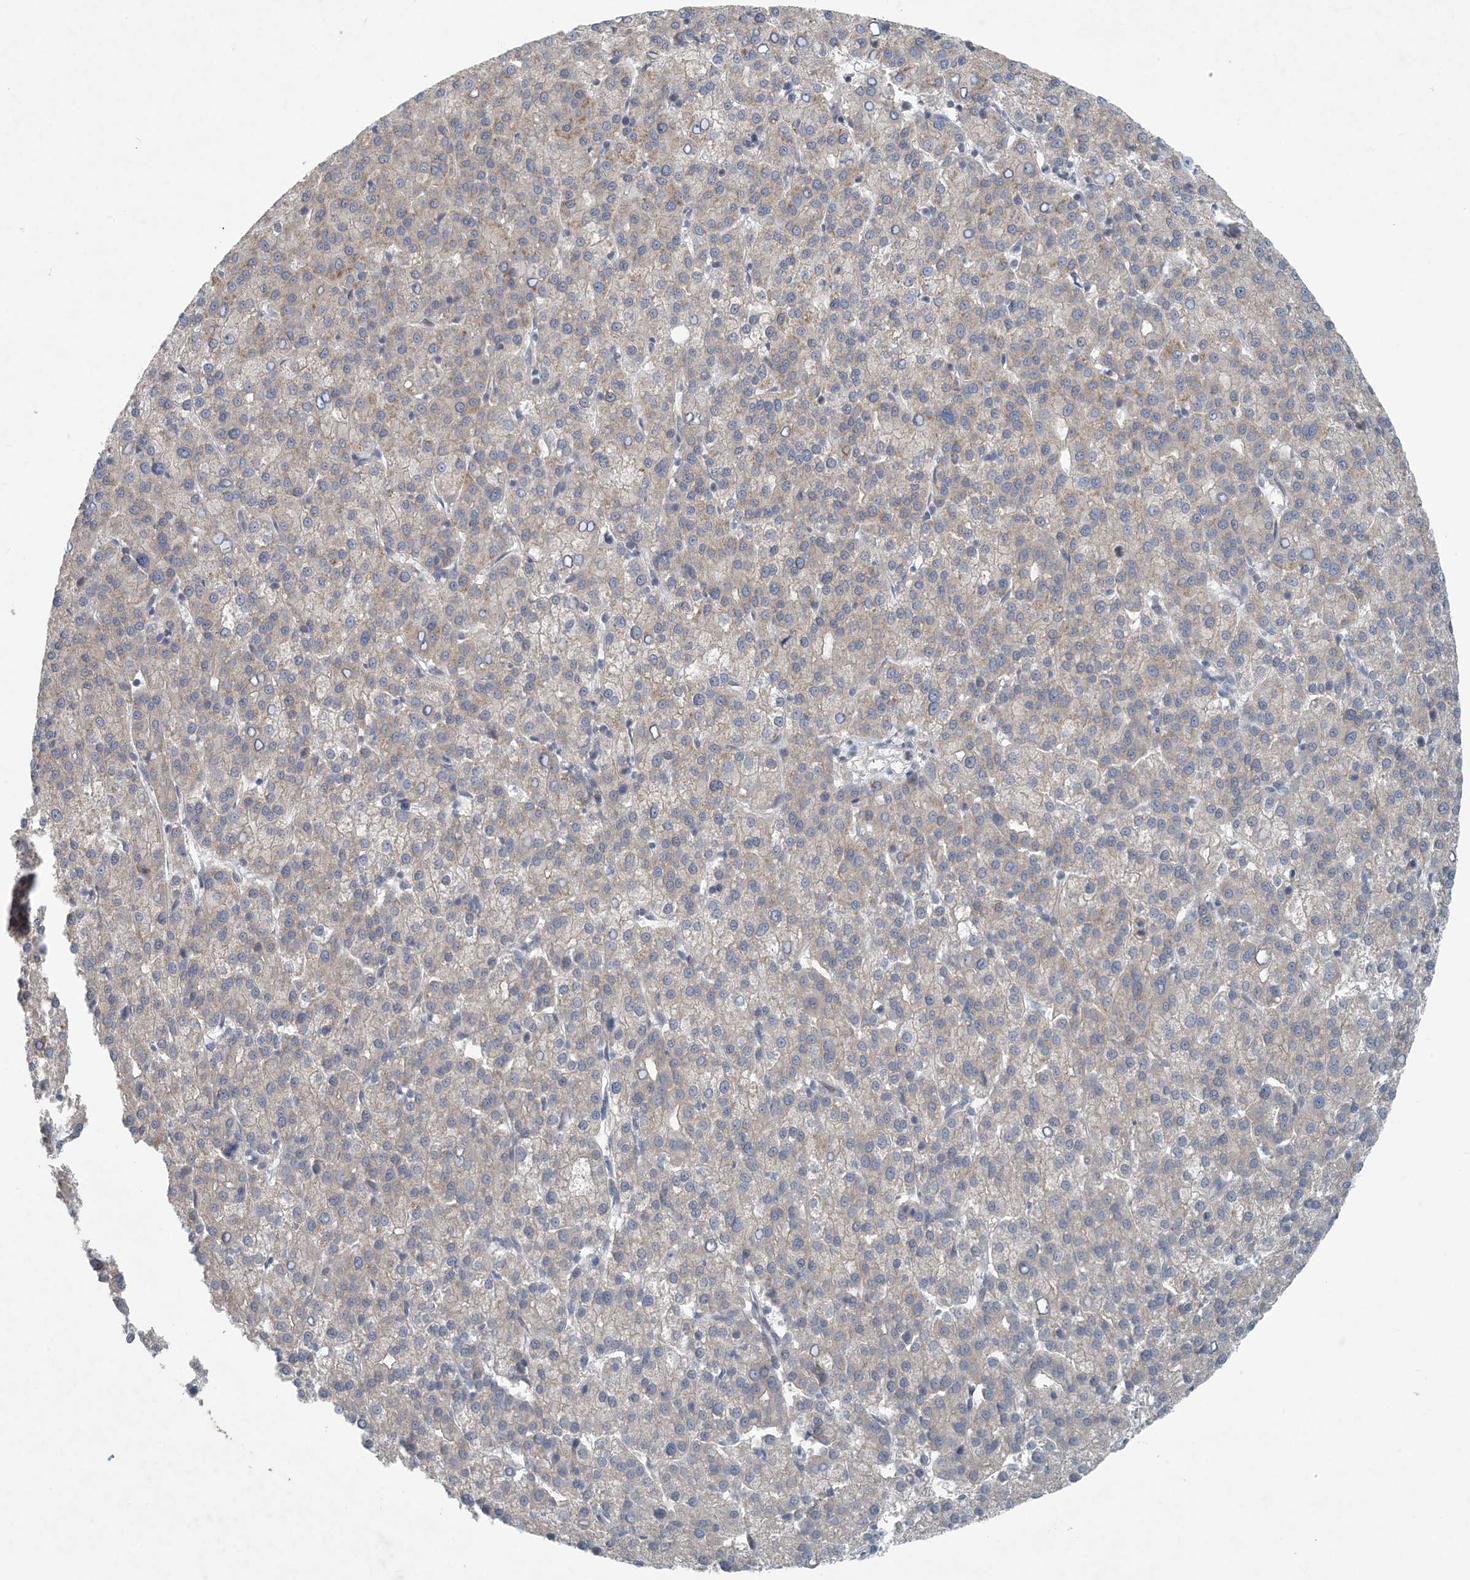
{"staining": {"intensity": "weak", "quantity": "<25%", "location": "cytoplasmic/membranous"}, "tissue": "liver cancer", "cell_type": "Tumor cells", "image_type": "cancer", "snomed": [{"axis": "morphology", "description": "Carcinoma, Hepatocellular, NOS"}, {"axis": "topography", "description": "Liver"}], "caption": "IHC of liver cancer (hepatocellular carcinoma) exhibits no expression in tumor cells. The staining is performed using DAB (3,3'-diaminobenzidine) brown chromogen with nuclei counter-stained in using hematoxylin.", "gene": "HIKESHI", "patient": {"sex": "female", "age": 58}}